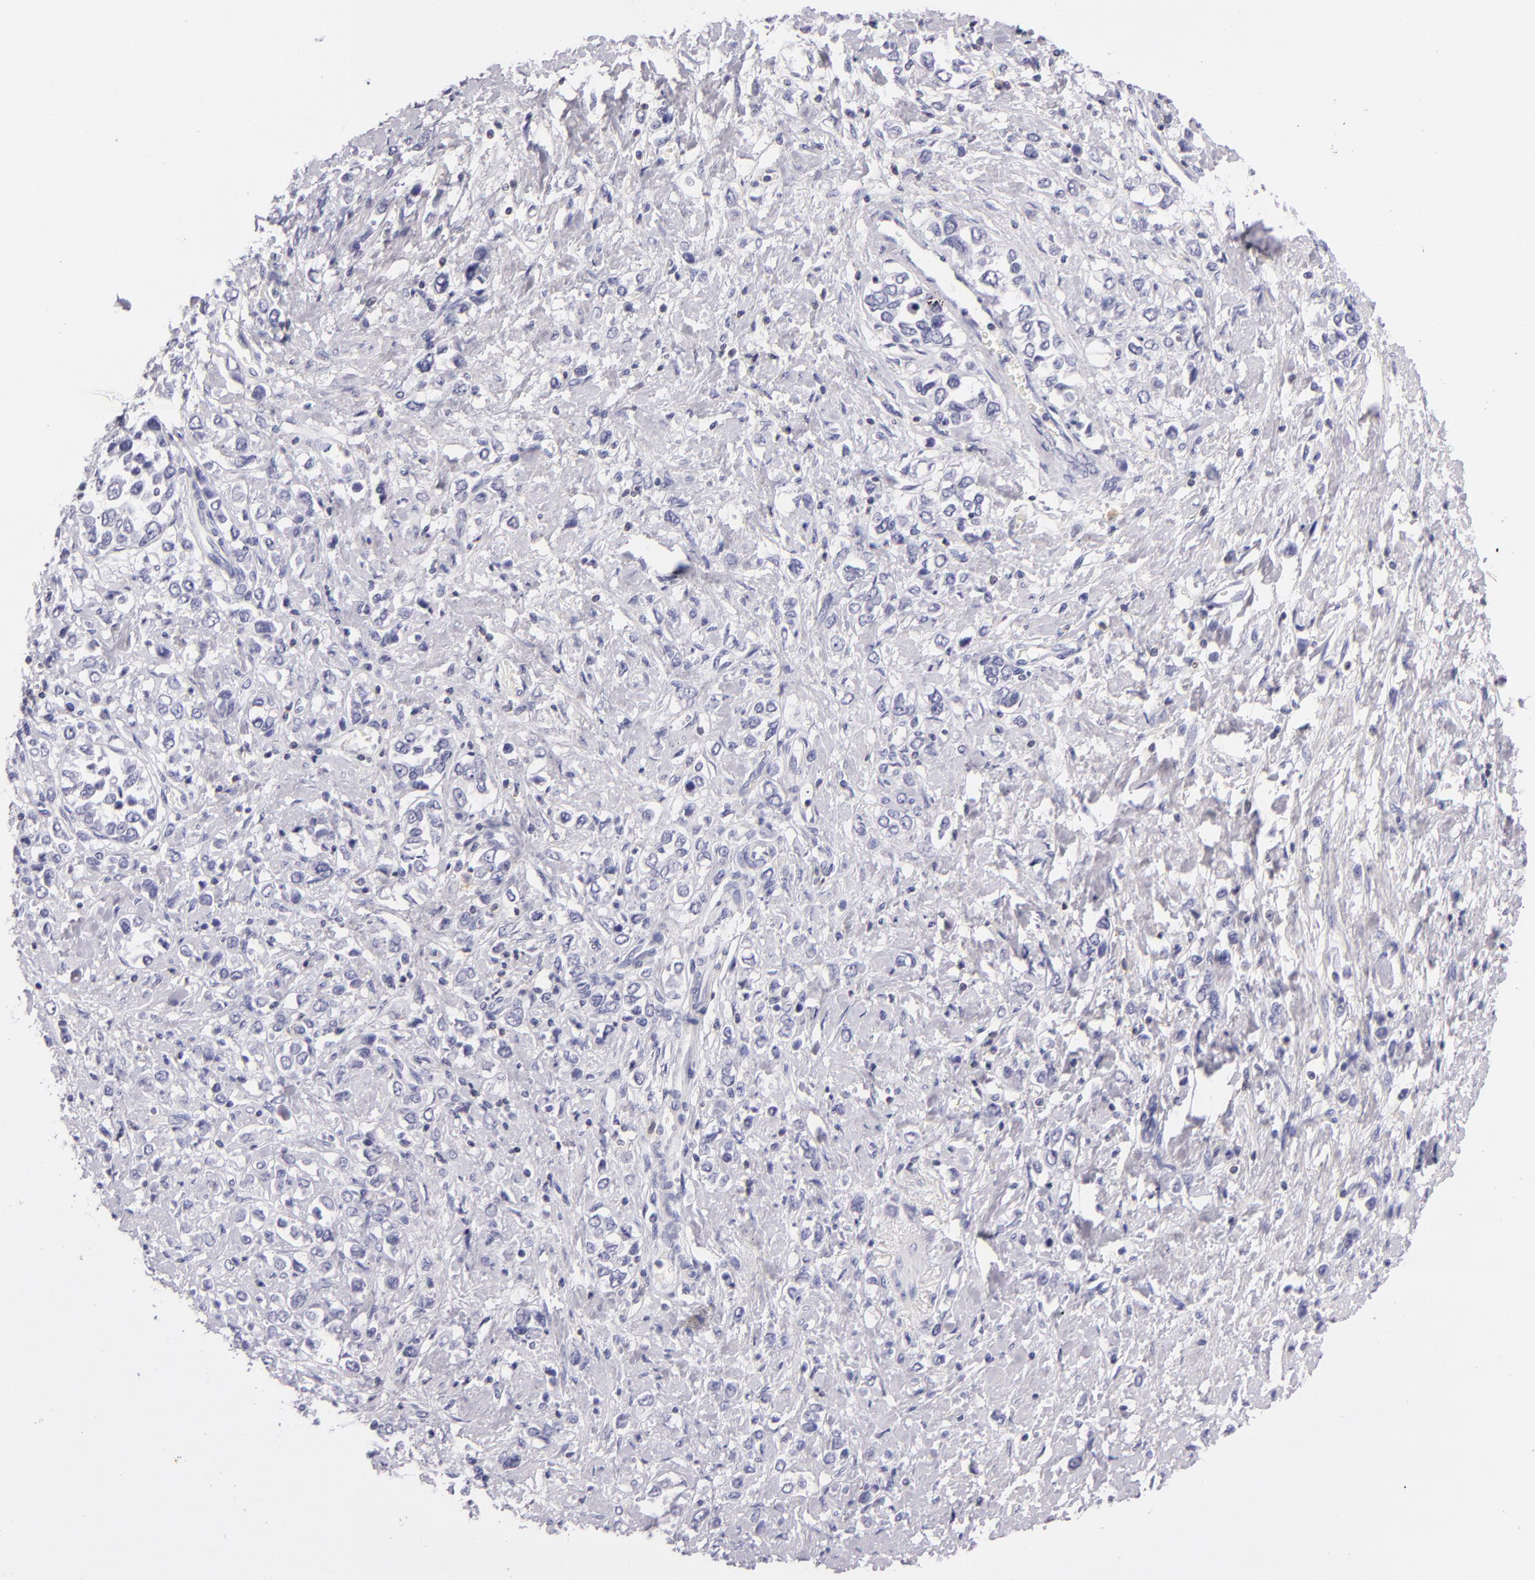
{"staining": {"intensity": "negative", "quantity": "none", "location": "none"}, "tissue": "stomach cancer", "cell_type": "Tumor cells", "image_type": "cancer", "snomed": [{"axis": "morphology", "description": "Adenocarcinoma, NOS"}, {"axis": "topography", "description": "Stomach, upper"}], "caption": "An image of stomach cancer (adenocarcinoma) stained for a protein exhibits no brown staining in tumor cells.", "gene": "CD48", "patient": {"sex": "male", "age": 76}}